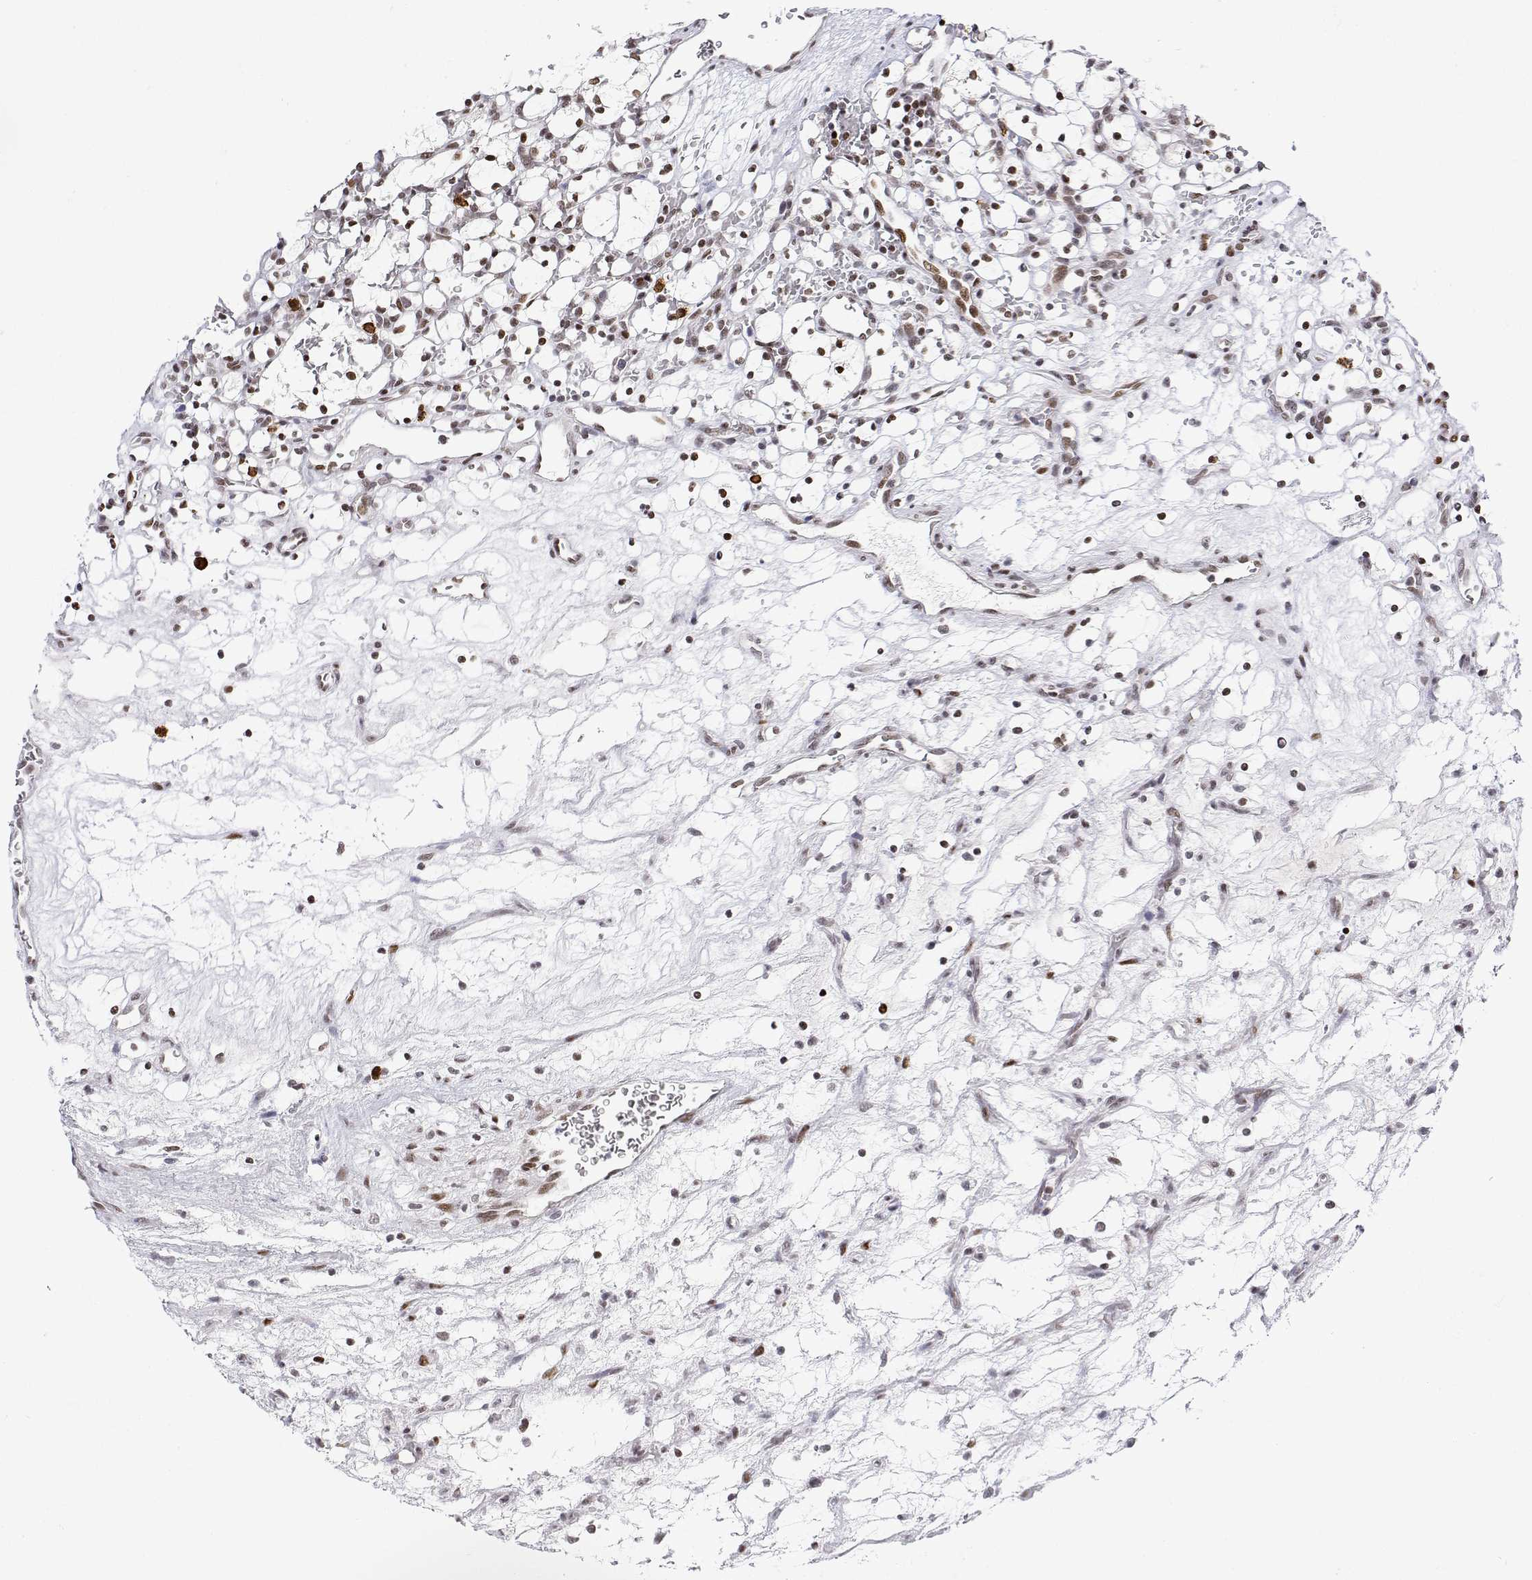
{"staining": {"intensity": "moderate", "quantity": ">75%", "location": "nuclear"}, "tissue": "renal cancer", "cell_type": "Tumor cells", "image_type": "cancer", "snomed": [{"axis": "morphology", "description": "Adenocarcinoma, NOS"}, {"axis": "topography", "description": "Kidney"}], "caption": "The histopathology image exhibits staining of renal cancer, revealing moderate nuclear protein expression (brown color) within tumor cells.", "gene": "XPC", "patient": {"sex": "female", "age": 69}}